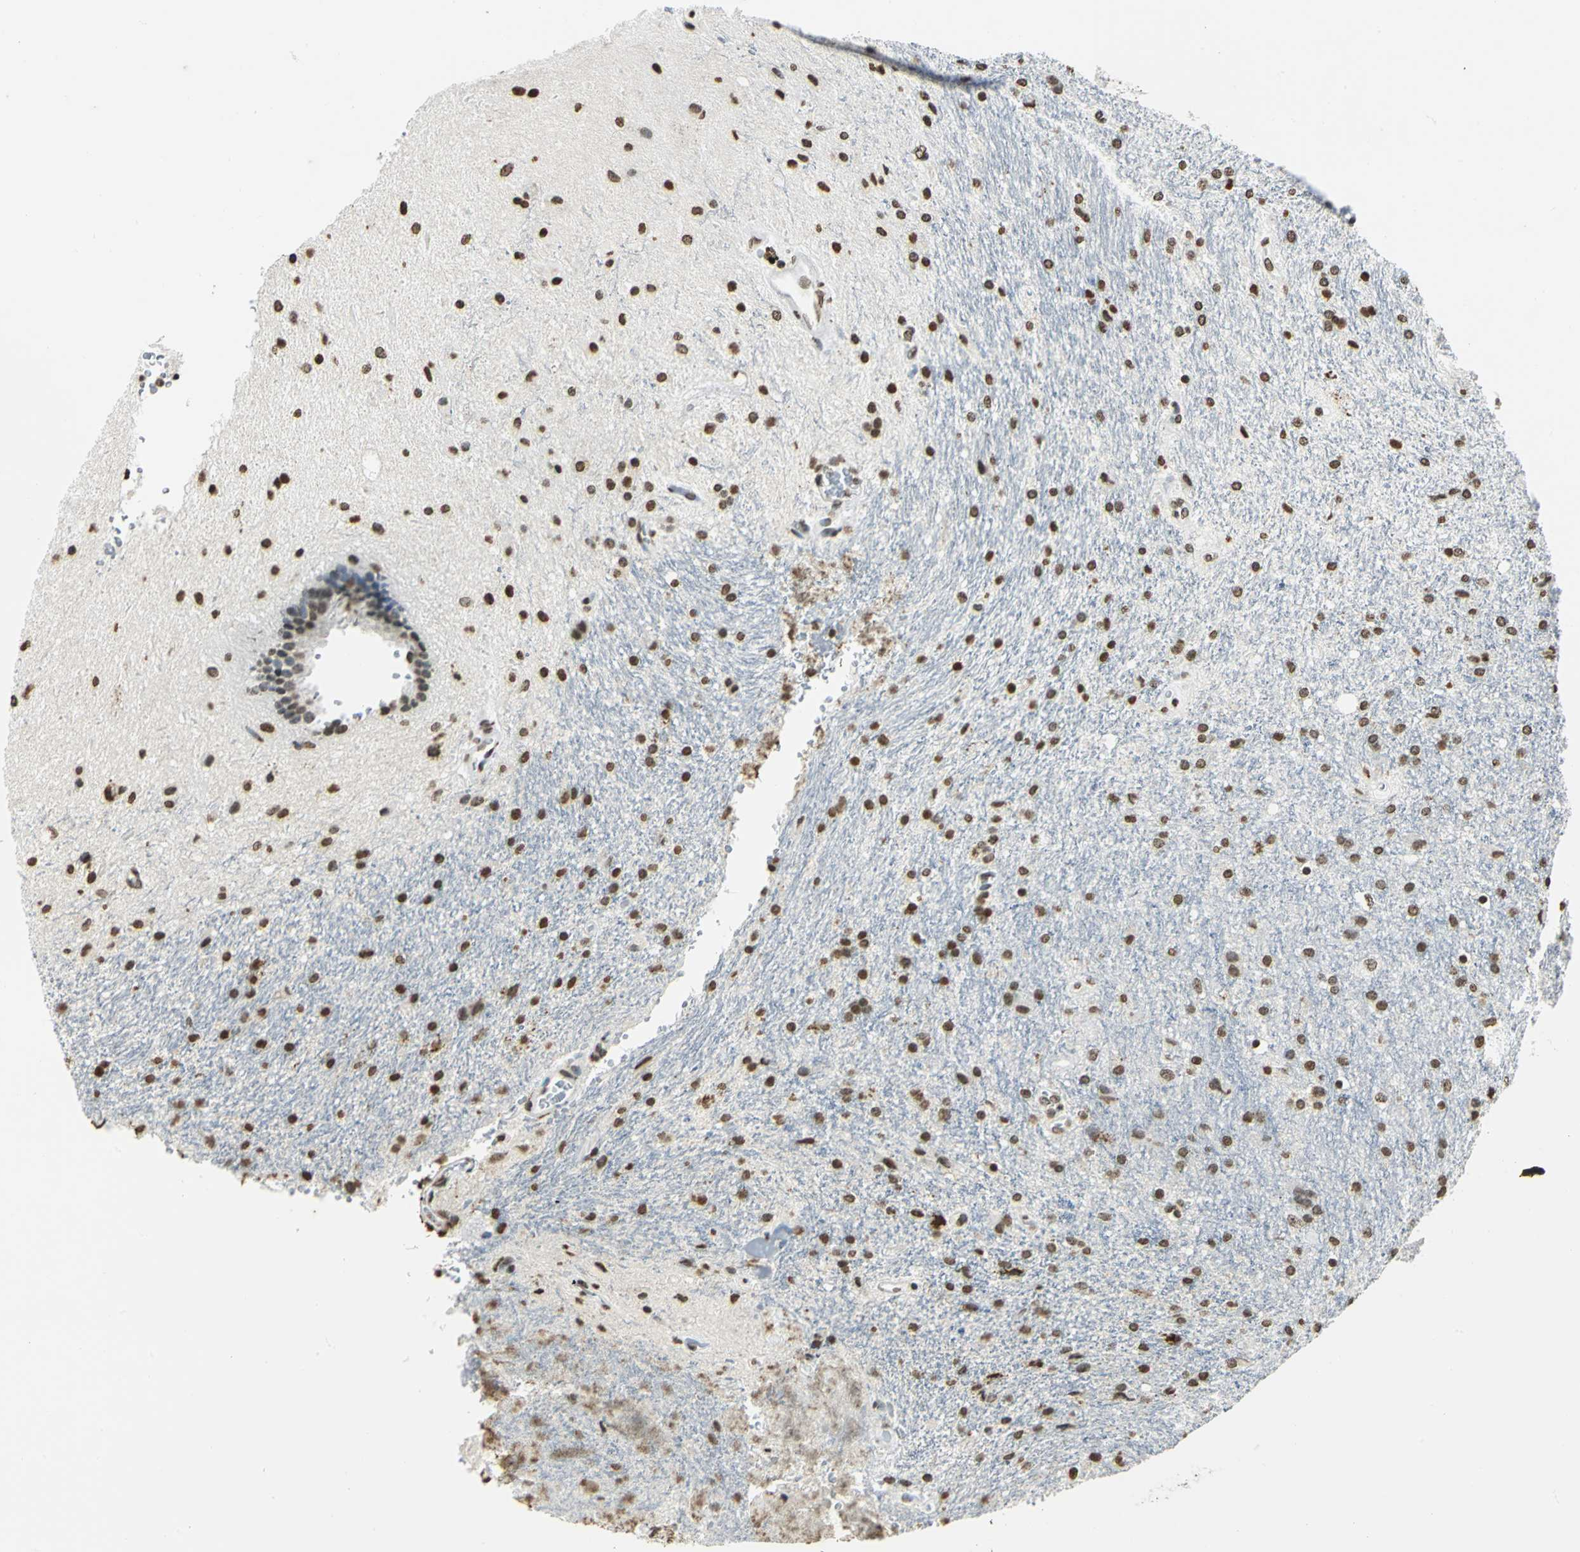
{"staining": {"intensity": "strong", "quantity": ">75%", "location": "nuclear"}, "tissue": "glioma", "cell_type": "Tumor cells", "image_type": "cancer", "snomed": [{"axis": "morphology", "description": "Normal tissue, NOS"}, {"axis": "morphology", "description": "Glioma, malignant, High grade"}, {"axis": "topography", "description": "Cerebral cortex"}], "caption": "Tumor cells show strong nuclear expression in about >75% of cells in glioma.", "gene": "MCM4", "patient": {"sex": "male", "age": 56}}